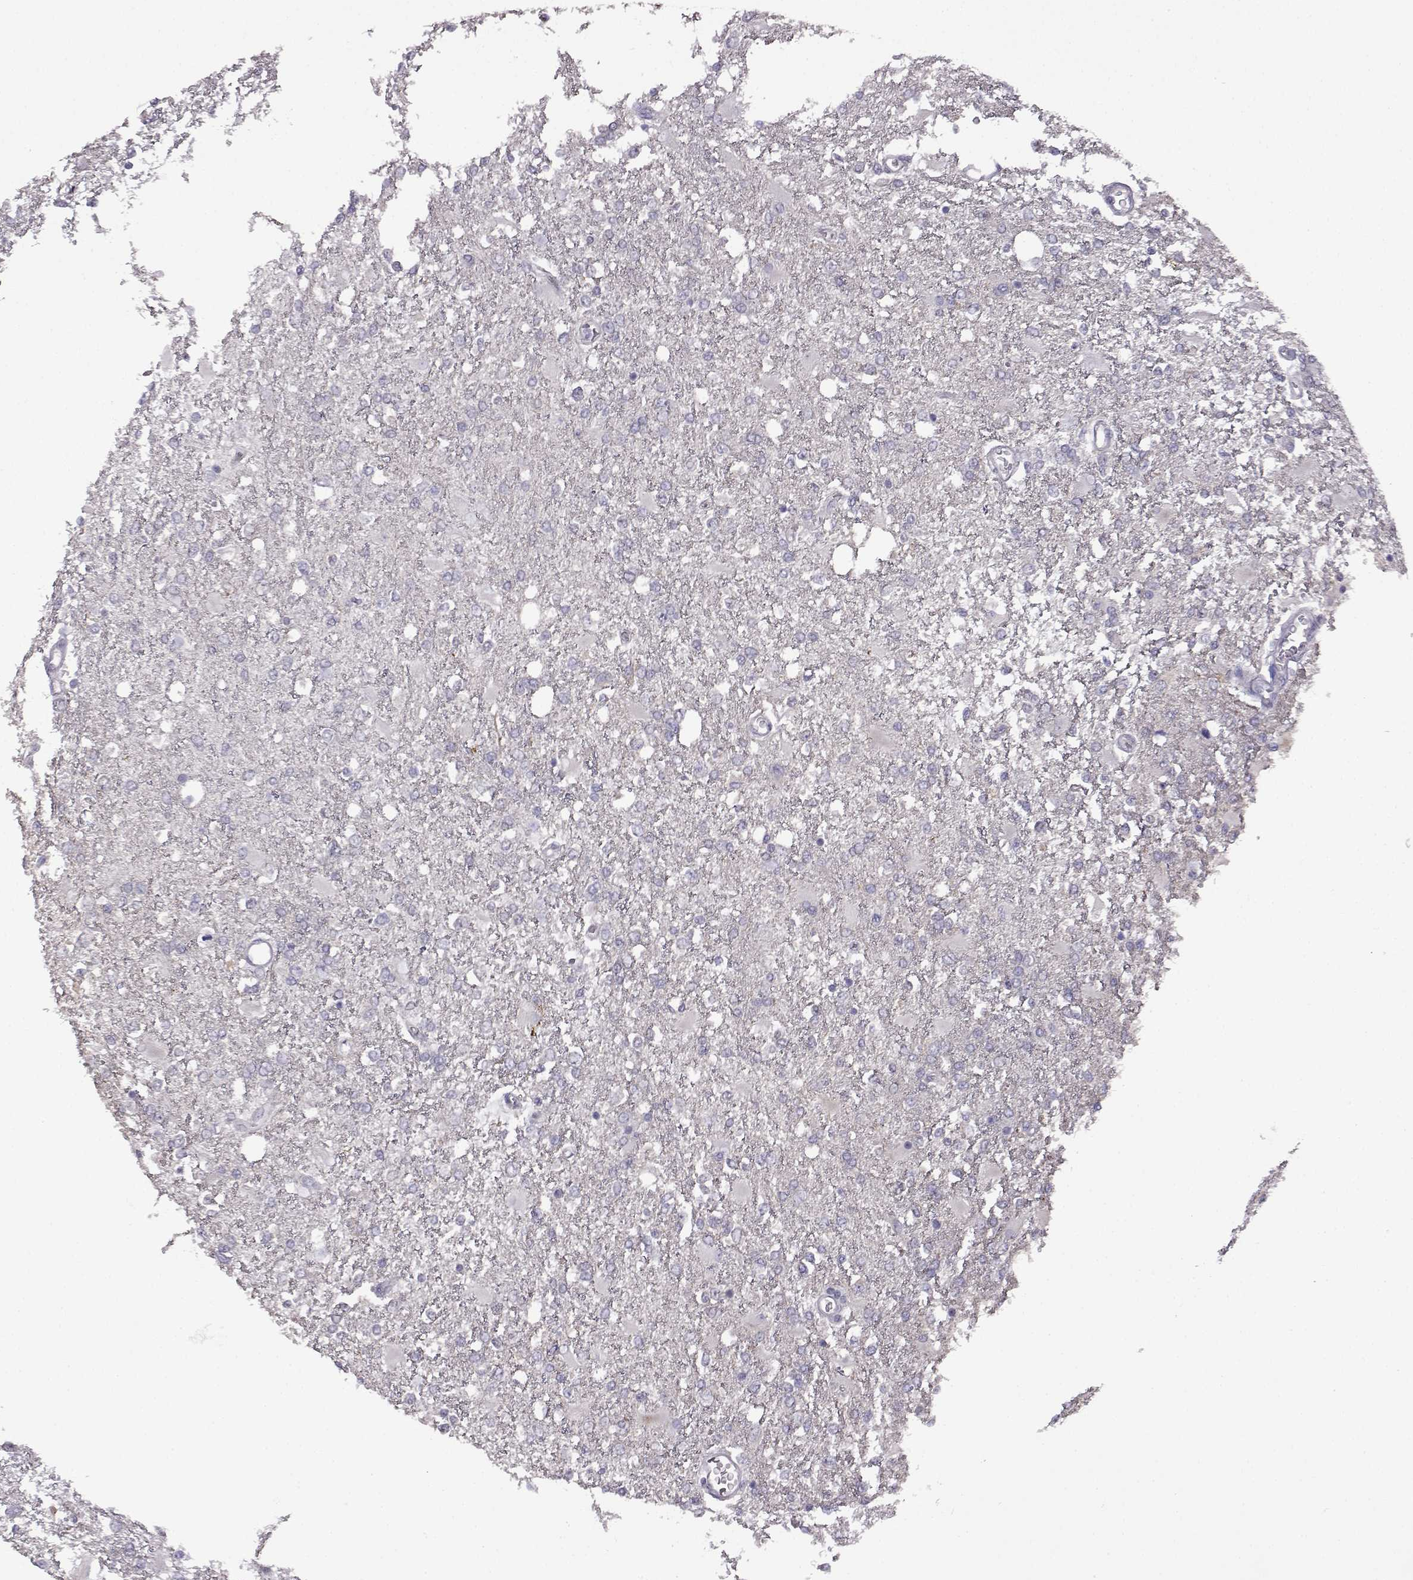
{"staining": {"intensity": "negative", "quantity": "none", "location": "none"}, "tissue": "glioma", "cell_type": "Tumor cells", "image_type": "cancer", "snomed": [{"axis": "morphology", "description": "Glioma, malignant, High grade"}, {"axis": "topography", "description": "Cerebral cortex"}], "caption": "Photomicrograph shows no protein positivity in tumor cells of glioma tissue.", "gene": "VGF", "patient": {"sex": "male", "age": 79}}